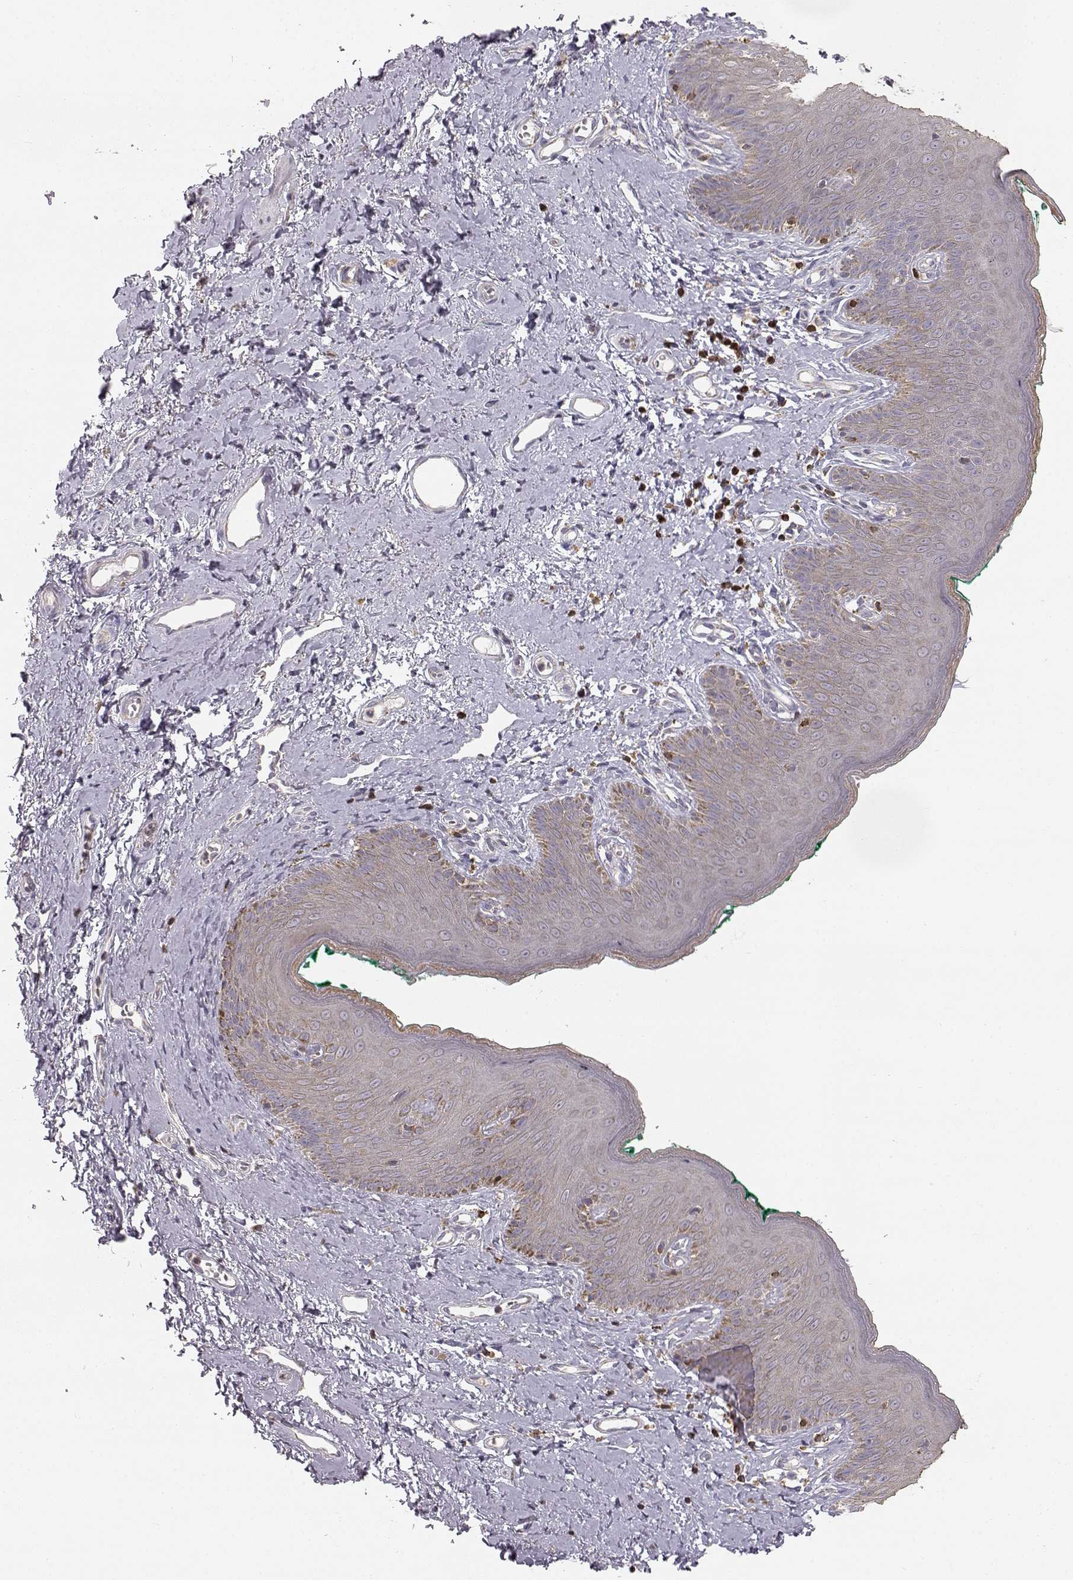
{"staining": {"intensity": "moderate", "quantity": ">75%", "location": "cytoplasmic/membranous"}, "tissue": "skin", "cell_type": "Epidermal cells", "image_type": "normal", "snomed": [{"axis": "morphology", "description": "Normal tissue, NOS"}, {"axis": "topography", "description": "Vulva"}], "caption": "Immunohistochemistry micrograph of benign skin: skin stained using IHC displays medium levels of moderate protein expression localized specifically in the cytoplasmic/membranous of epidermal cells, appearing as a cytoplasmic/membranous brown color.", "gene": "GRAP2", "patient": {"sex": "female", "age": 66}}